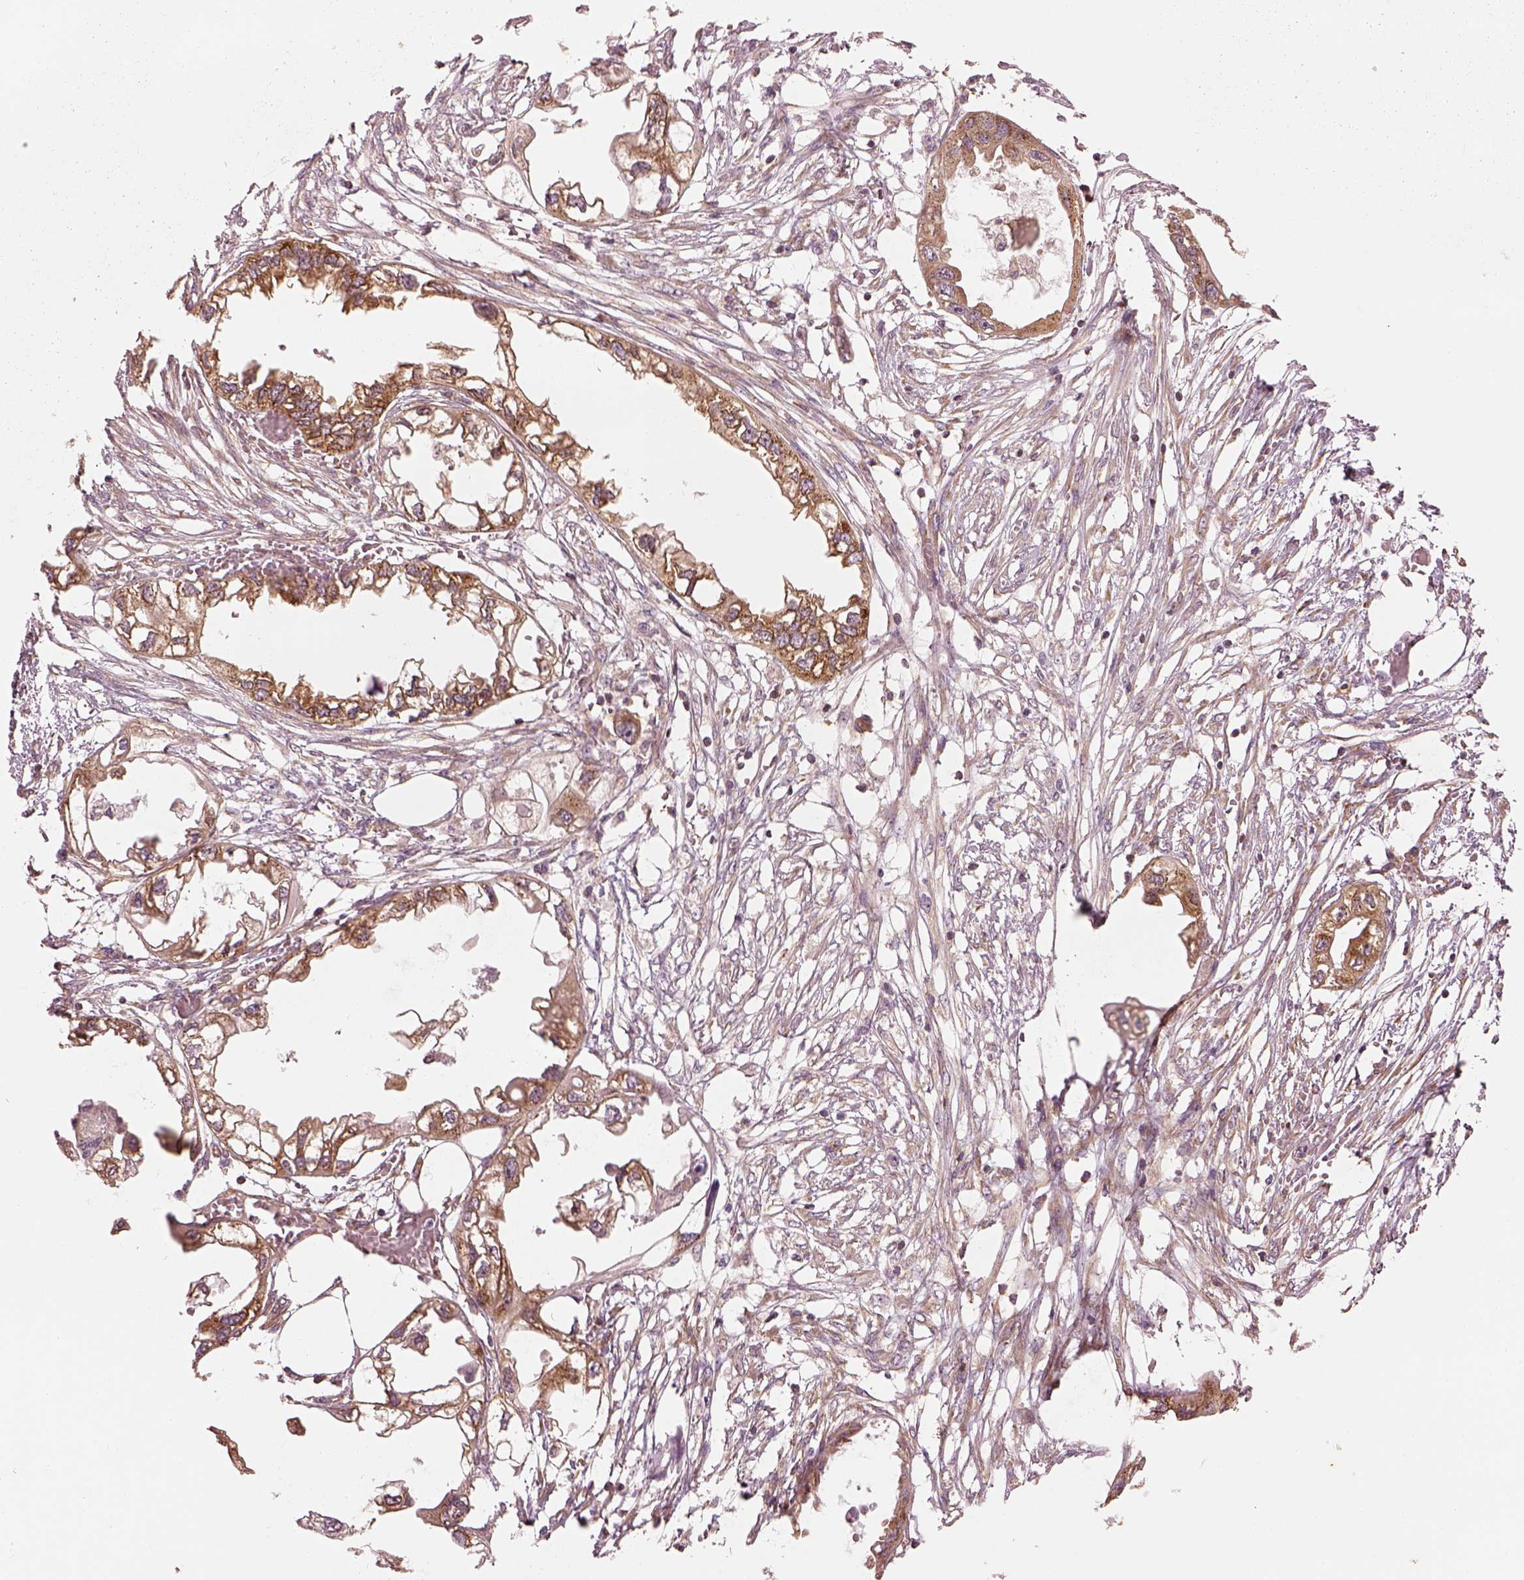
{"staining": {"intensity": "moderate", "quantity": "25%-75%", "location": "cytoplasmic/membranous"}, "tissue": "endometrial cancer", "cell_type": "Tumor cells", "image_type": "cancer", "snomed": [{"axis": "morphology", "description": "Adenocarcinoma, NOS"}, {"axis": "morphology", "description": "Adenocarcinoma, metastatic, NOS"}, {"axis": "topography", "description": "Adipose tissue"}, {"axis": "topography", "description": "Endometrium"}], "caption": "Endometrial cancer (adenocarcinoma) stained with a protein marker exhibits moderate staining in tumor cells.", "gene": "LSM14A", "patient": {"sex": "female", "age": 67}}